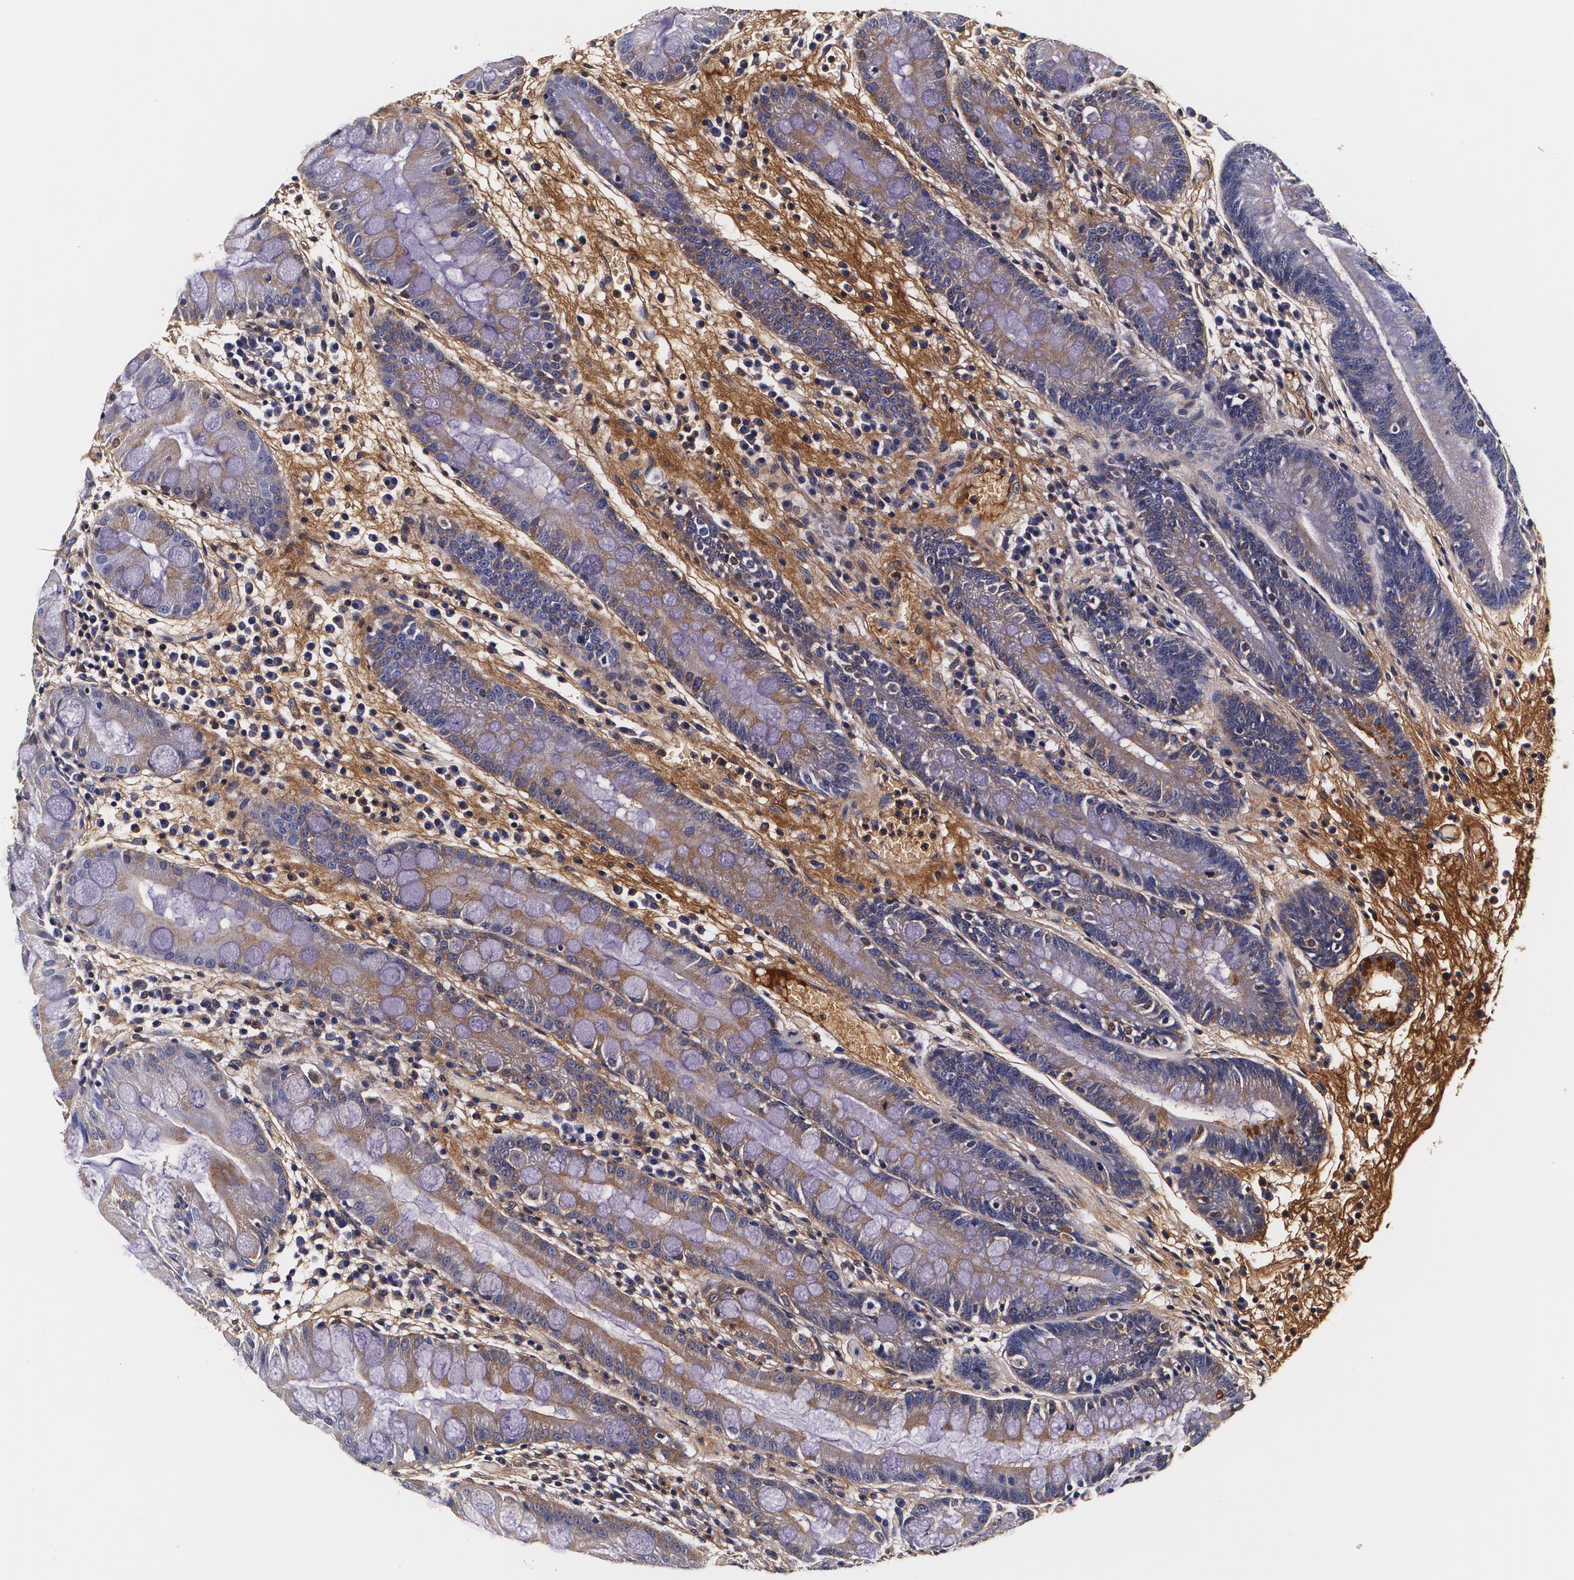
{"staining": {"intensity": "strong", "quantity": "<25%", "location": "cytoplasmic/membranous"}, "tissue": "stomach", "cell_type": "Glandular cells", "image_type": "normal", "snomed": [{"axis": "morphology", "description": "Normal tissue, NOS"}, {"axis": "morphology", "description": "Inflammation, NOS"}, {"axis": "topography", "description": "Stomach, lower"}], "caption": "Protein analysis of unremarkable stomach shows strong cytoplasmic/membranous staining in about <25% of glandular cells. Nuclei are stained in blue.", "gene": "TTR", "patient": {"sex": "male", "age": 59}}